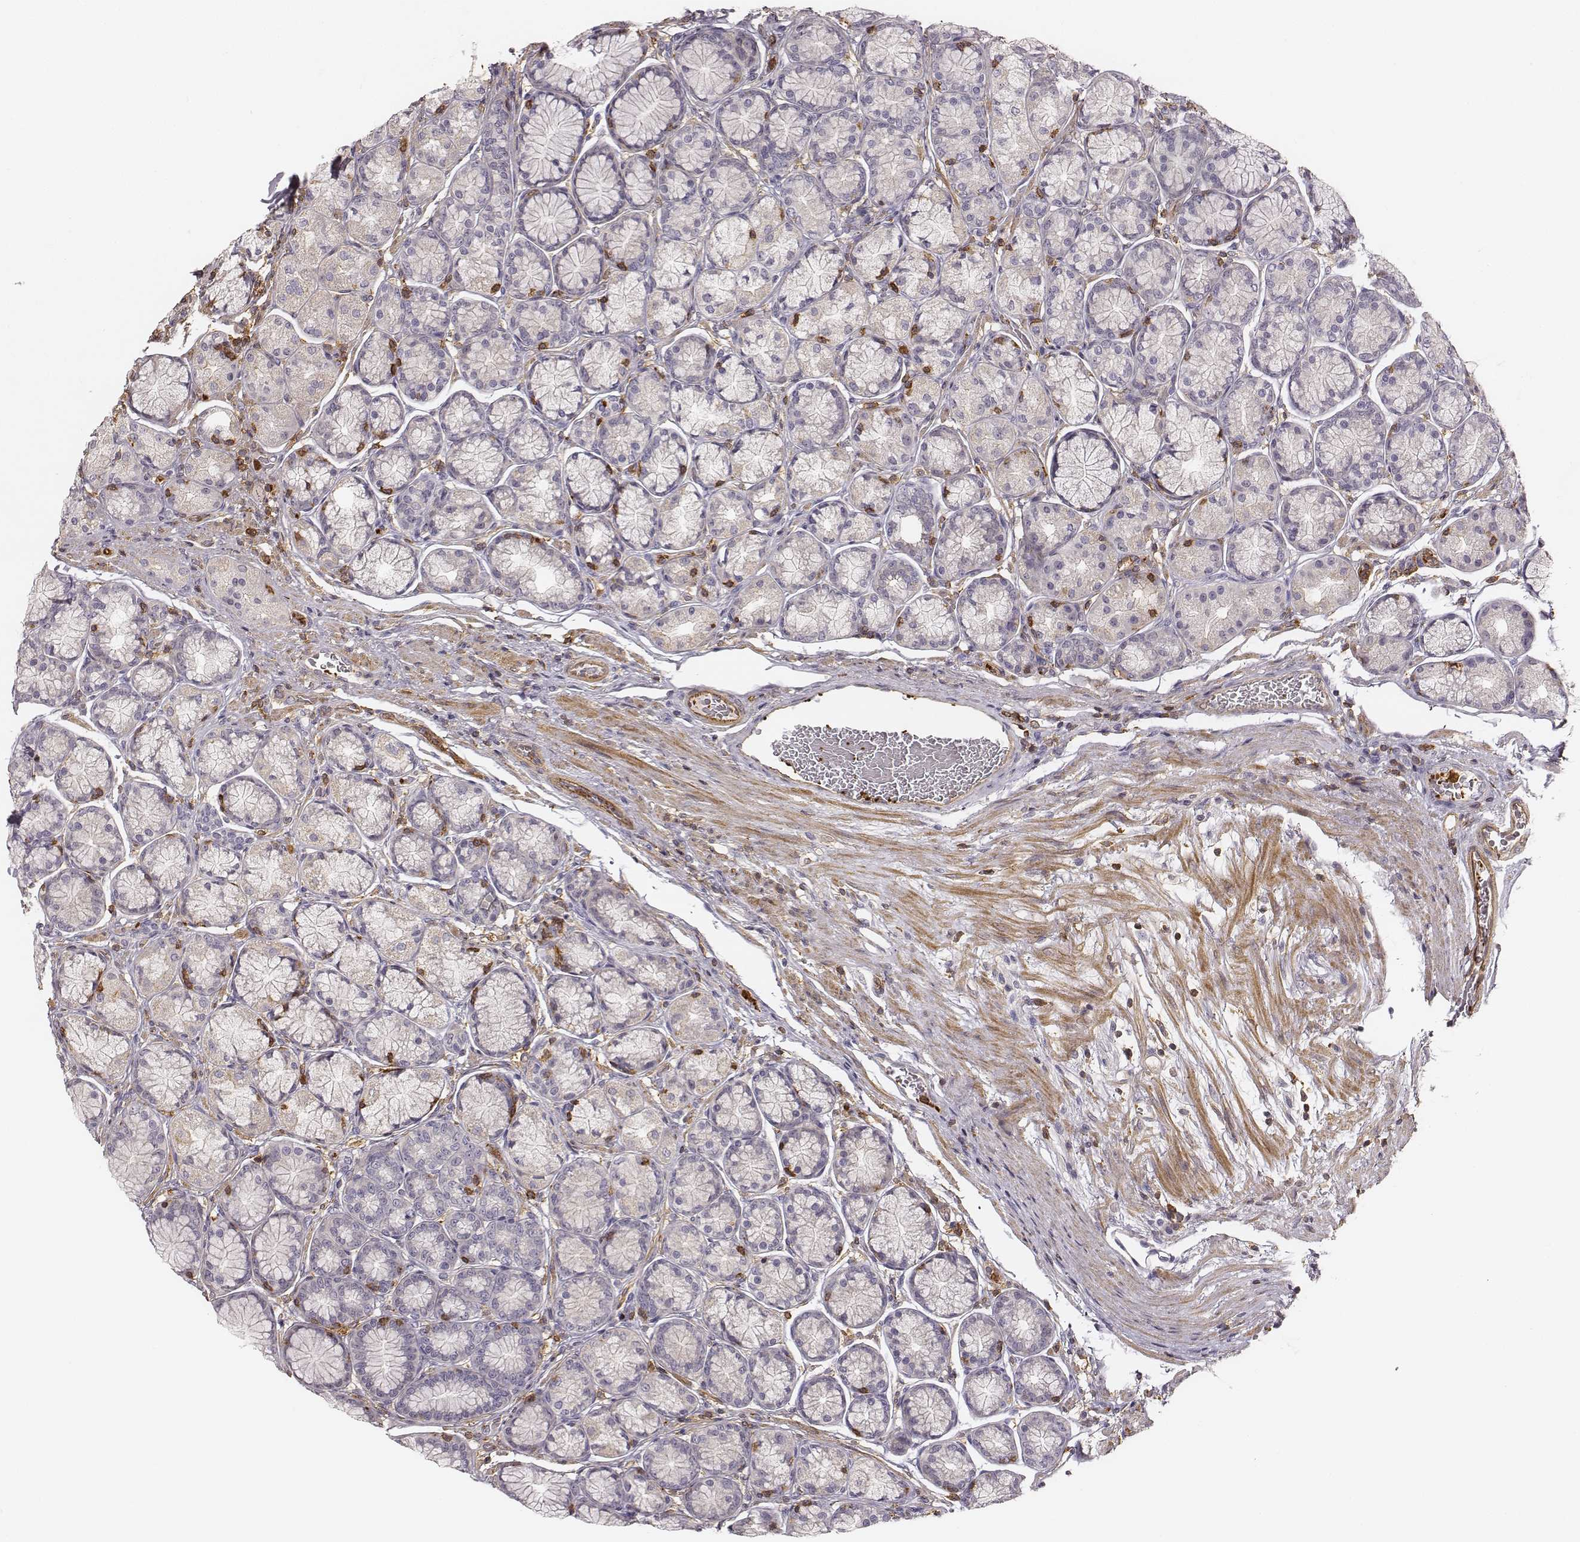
{"staining": {"intensity": "negative", "quantity": "none", "location": "none"}, "tissue": "stomach", "cell_type": "Glandular cells", "image_type": "normal", "snomed": [{"axis": "morphology", "description": "Normal tissue, NOS"}, {"axis": "morphology", "description": "Adenocarcinoma, NOS"}, {"axis": "morphology", "description": "Adenocarcinoma, High grade"}, {"axis": "topography", "description": "Stomach, upper"}, {"axis": "topography", "description": "Stomach"}], "caption": "There is no significant expression in glandular cells of stomach.", "gene": "ZYX", "patient": {"sex": "female", "age": 65}}